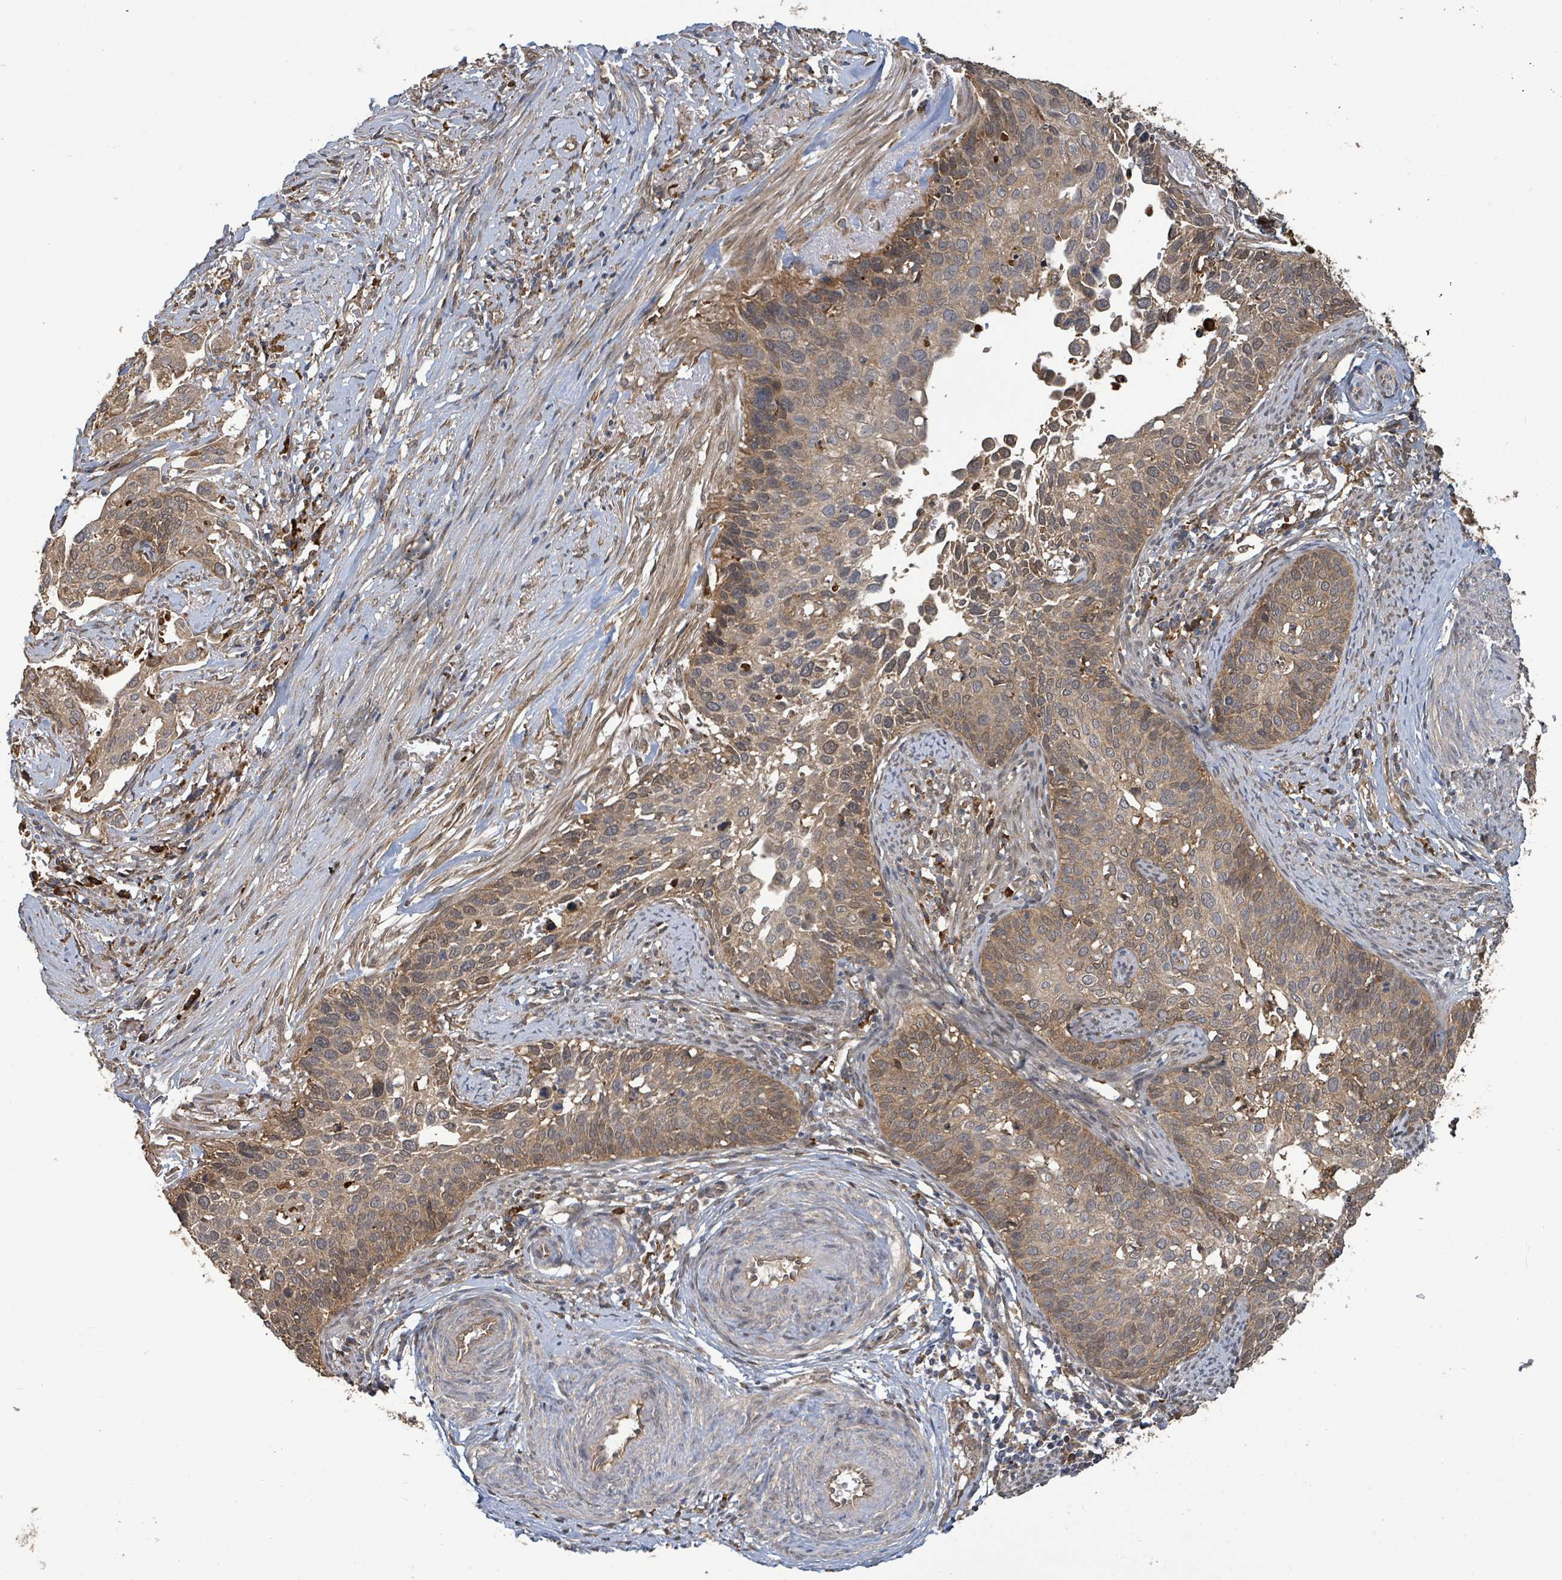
{"staining": {"intensity": "moderate", "quantity": ">75%", "location": "cytoplasmic/membranous"}, "tissue": "cervical cancer", "cell_type": "Tumor cells", "image_type": "cancer", "snomed": [{"axis": "morphology", "description": "Squamous cell carcinoma, NOS"}, {"axis": "topography", "description": "Cervix"}], "caption": "Immunohistochemistry histopathology image of neoplastic tissue: human cervical cancer (squamous cell carcinoma) stained using immunohistochemistry (IHC) shows medium levels of moderate protein expression localized specifically in the cytoplasmic/membranous of tumor cells, appearing as a cytoplasmic/membranous brown color.", "gene": "ARPIN", "patient": {"sex": "female", "age": 44}}